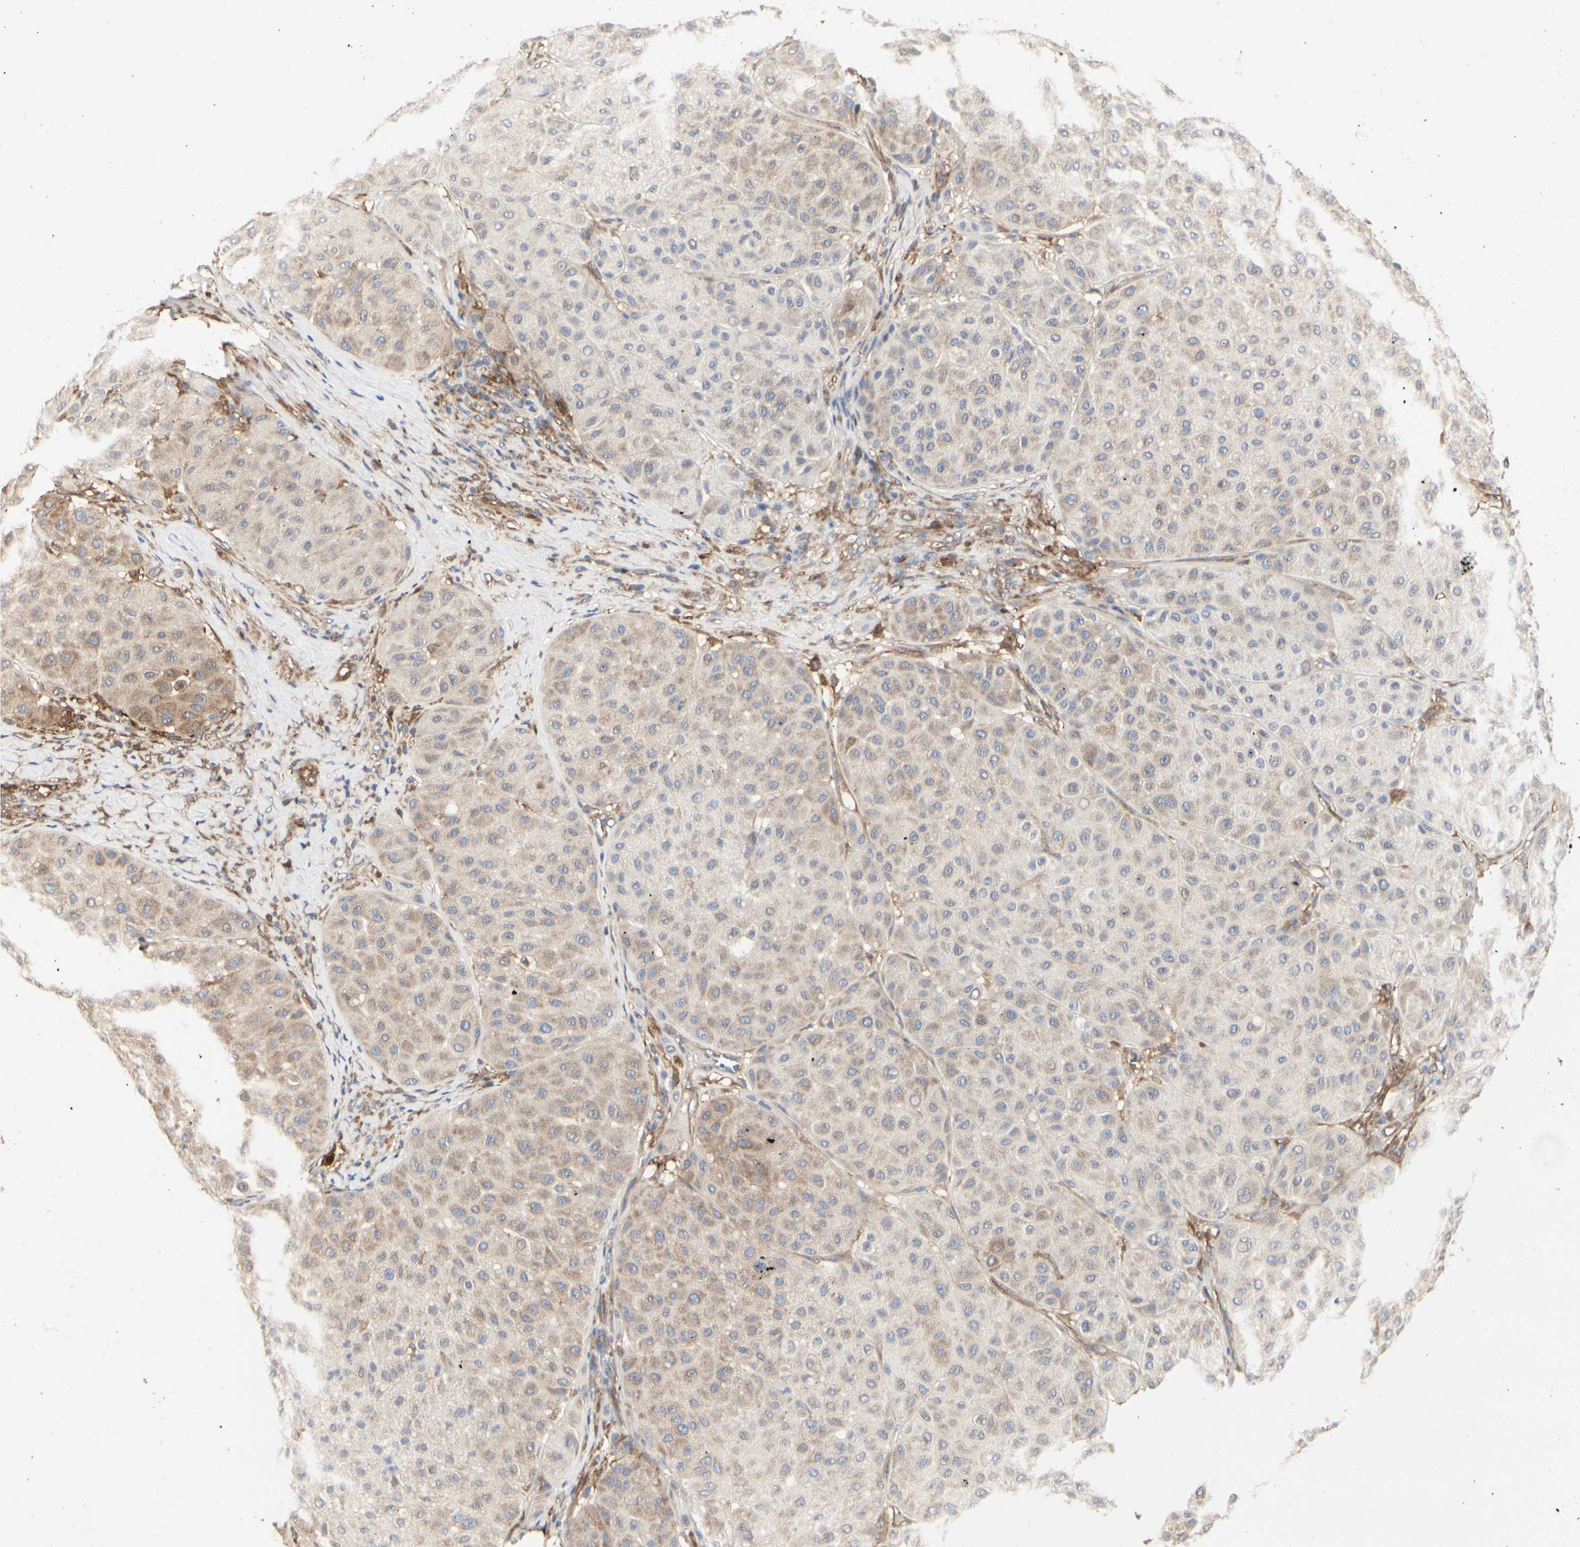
{"staining": {"intensity": "weak", "quantity": ">75%", "location": "cytoplasmic/membranous"}, "tissue": "melanoma", "cell_type": "Tumor cells", "image_type": "cancer", "snomed": [{"axis": "morphology", "description": "Normal tissue, NOS"}, {"axis": "morphology", "description": "Malignant melanoma, Metastatic site"}, {"axis": "topography", "description": "Skin"}], "caption": "Tumor cells display weak cytoplasmic/membranous positivity in about >75% of cells in malignant melanoma (metastatic site).", "gene": "C3orf52", "patient": {"sex": "male", "age": 41}}